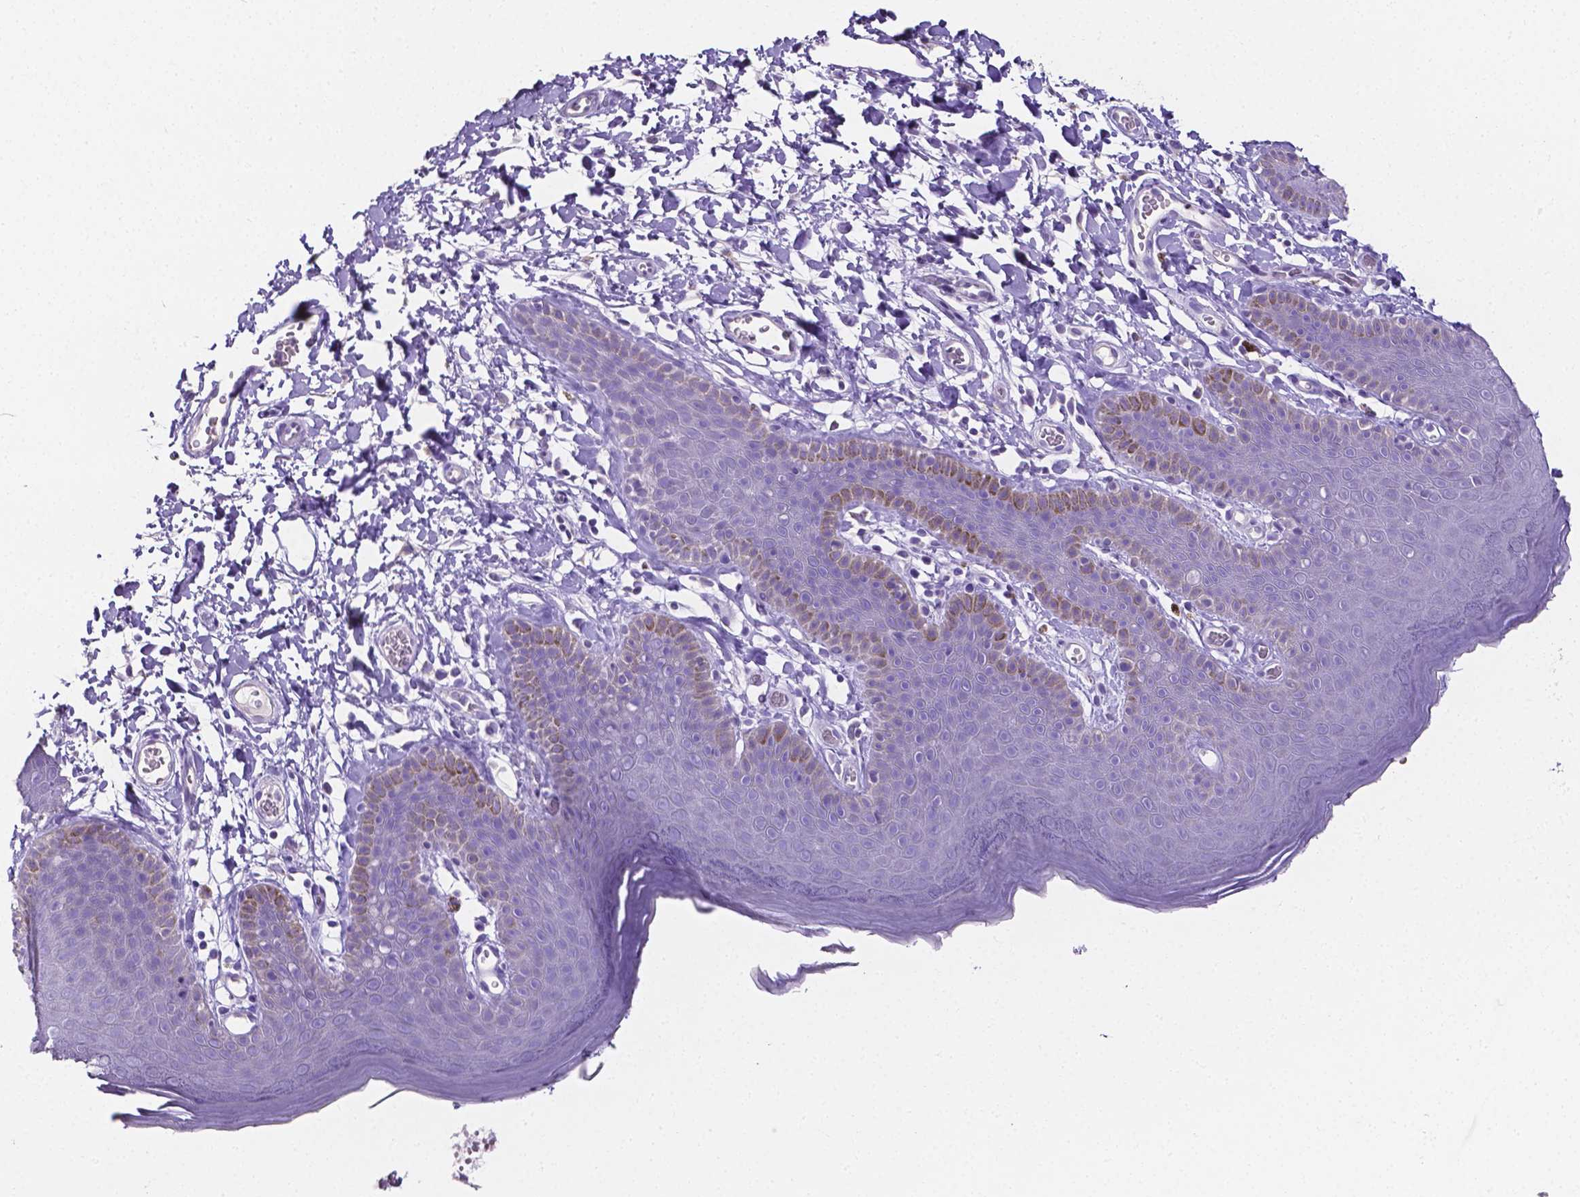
{"staining": {"intensity": "moderate", "quantity": "<25%", "location": "cytoplasmic/membranous"}, "tissue": "skin", "cell_type": "Epidermal cells", "image_type": "normal", "snomed": [{"axis": "morphology", "description": "Normal tissue, NOS"}, {"axis": "topography", "description": "Anal"}], "caption": "The immunohistochemical stain shows moderate cytoplasmic/membranous expression in epidermal cells of benign skin.", "gene": "SLC22A2", "patient": {"sex": "male", "age": 53}}